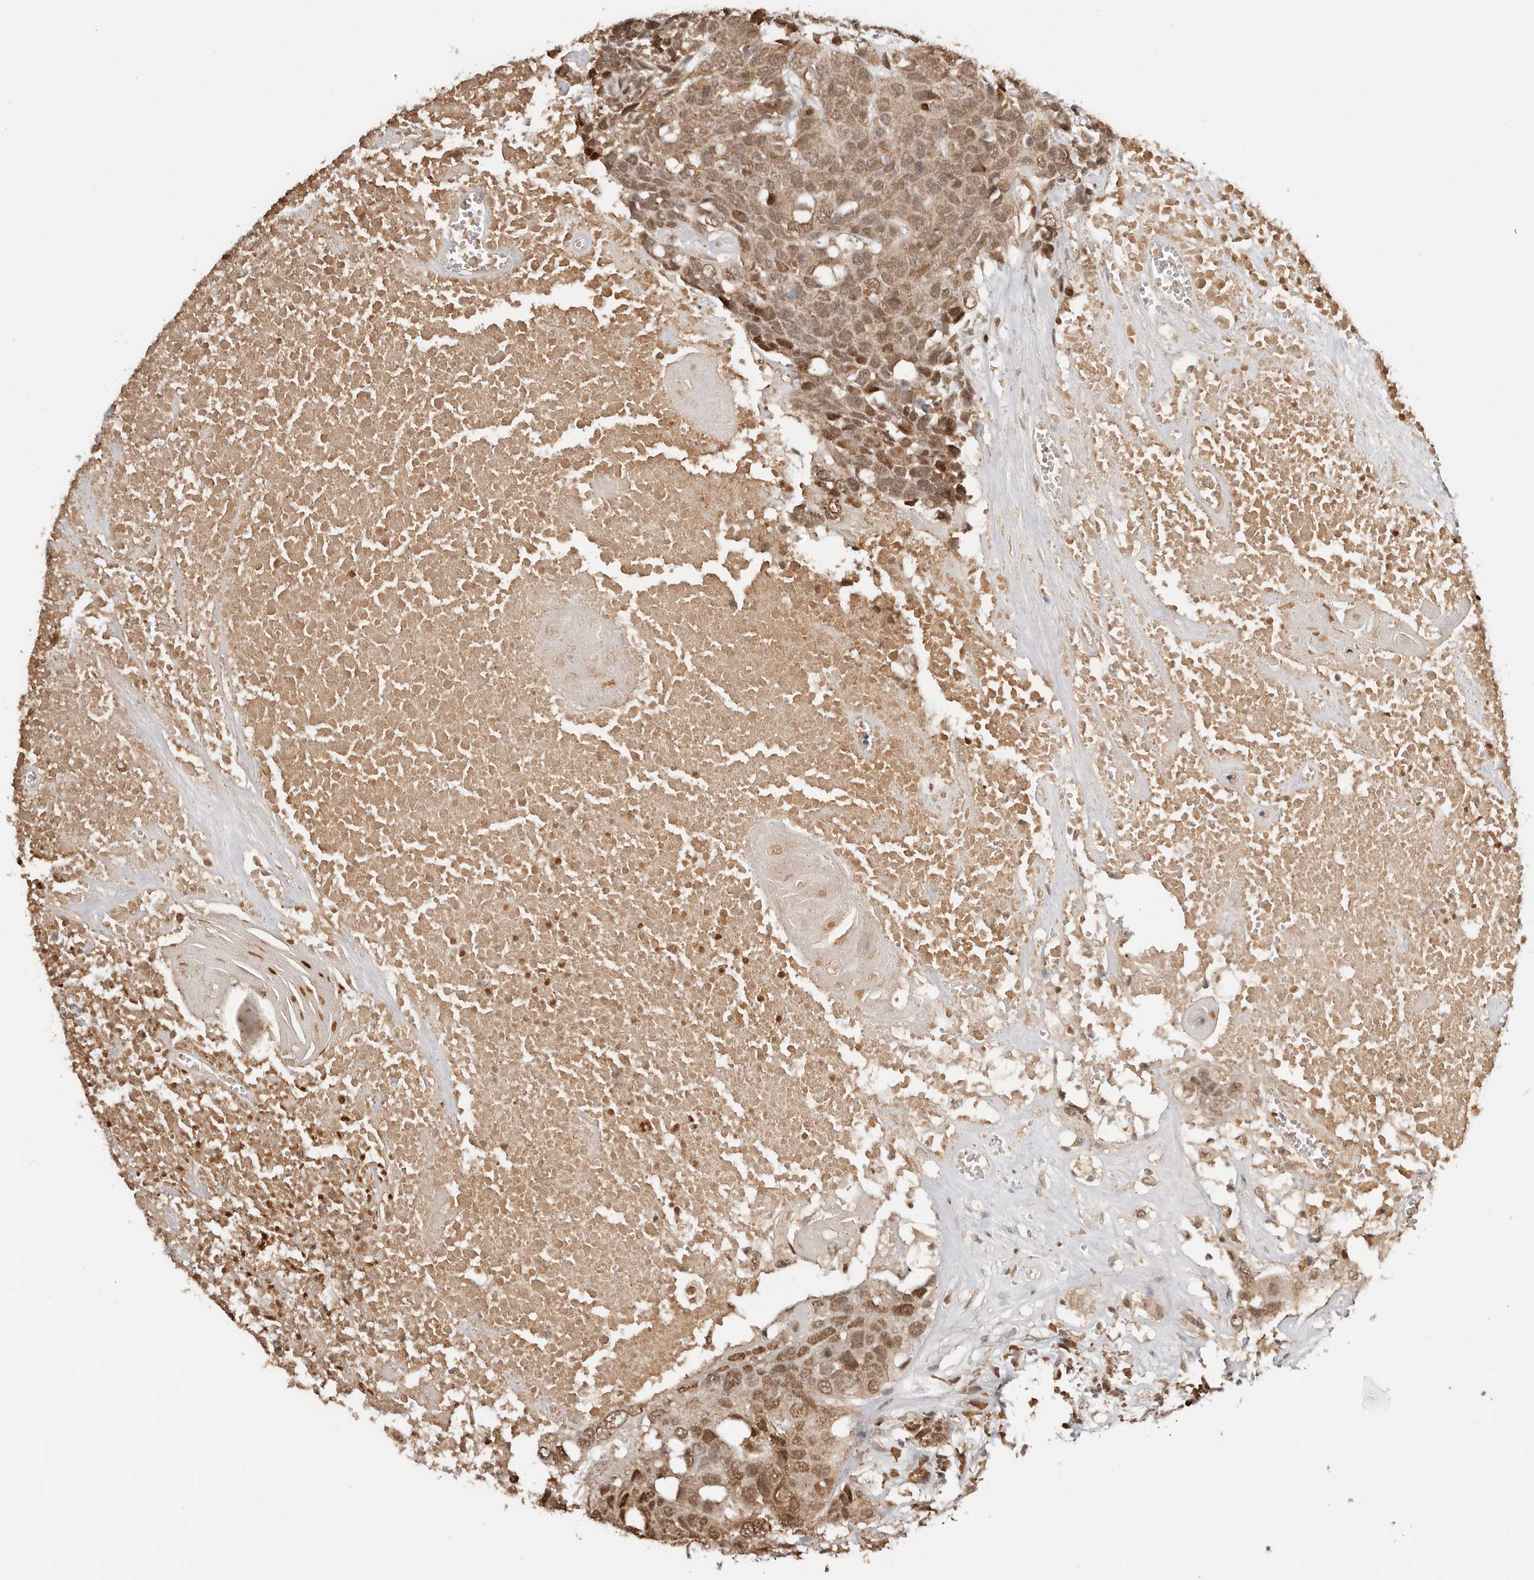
{"staining": {"intensity": "moderate", "quantity": ">75%", "location": "cytoplasmic/membranous,nuclear"}, "tissue": "head and neck cancer", "cell_type": "Tumor cells", "image_type": "cancer", "snomed": [{"axis": "morphology", "description": "Squamous cell carcinoma, NOS"}, {"axis": "topography", "description": "Head-Neck"}], "caption": "Immunohistochemistry (IHC) (DAB) staining of human head and neck squamous cell carcinoma shows moderate cytoplasmic/membranous and nuclear protein staining in approximately >75% of tumor cells.", "gene": "SEC14L1", "patient": {"sex": "male", "age": 66}}